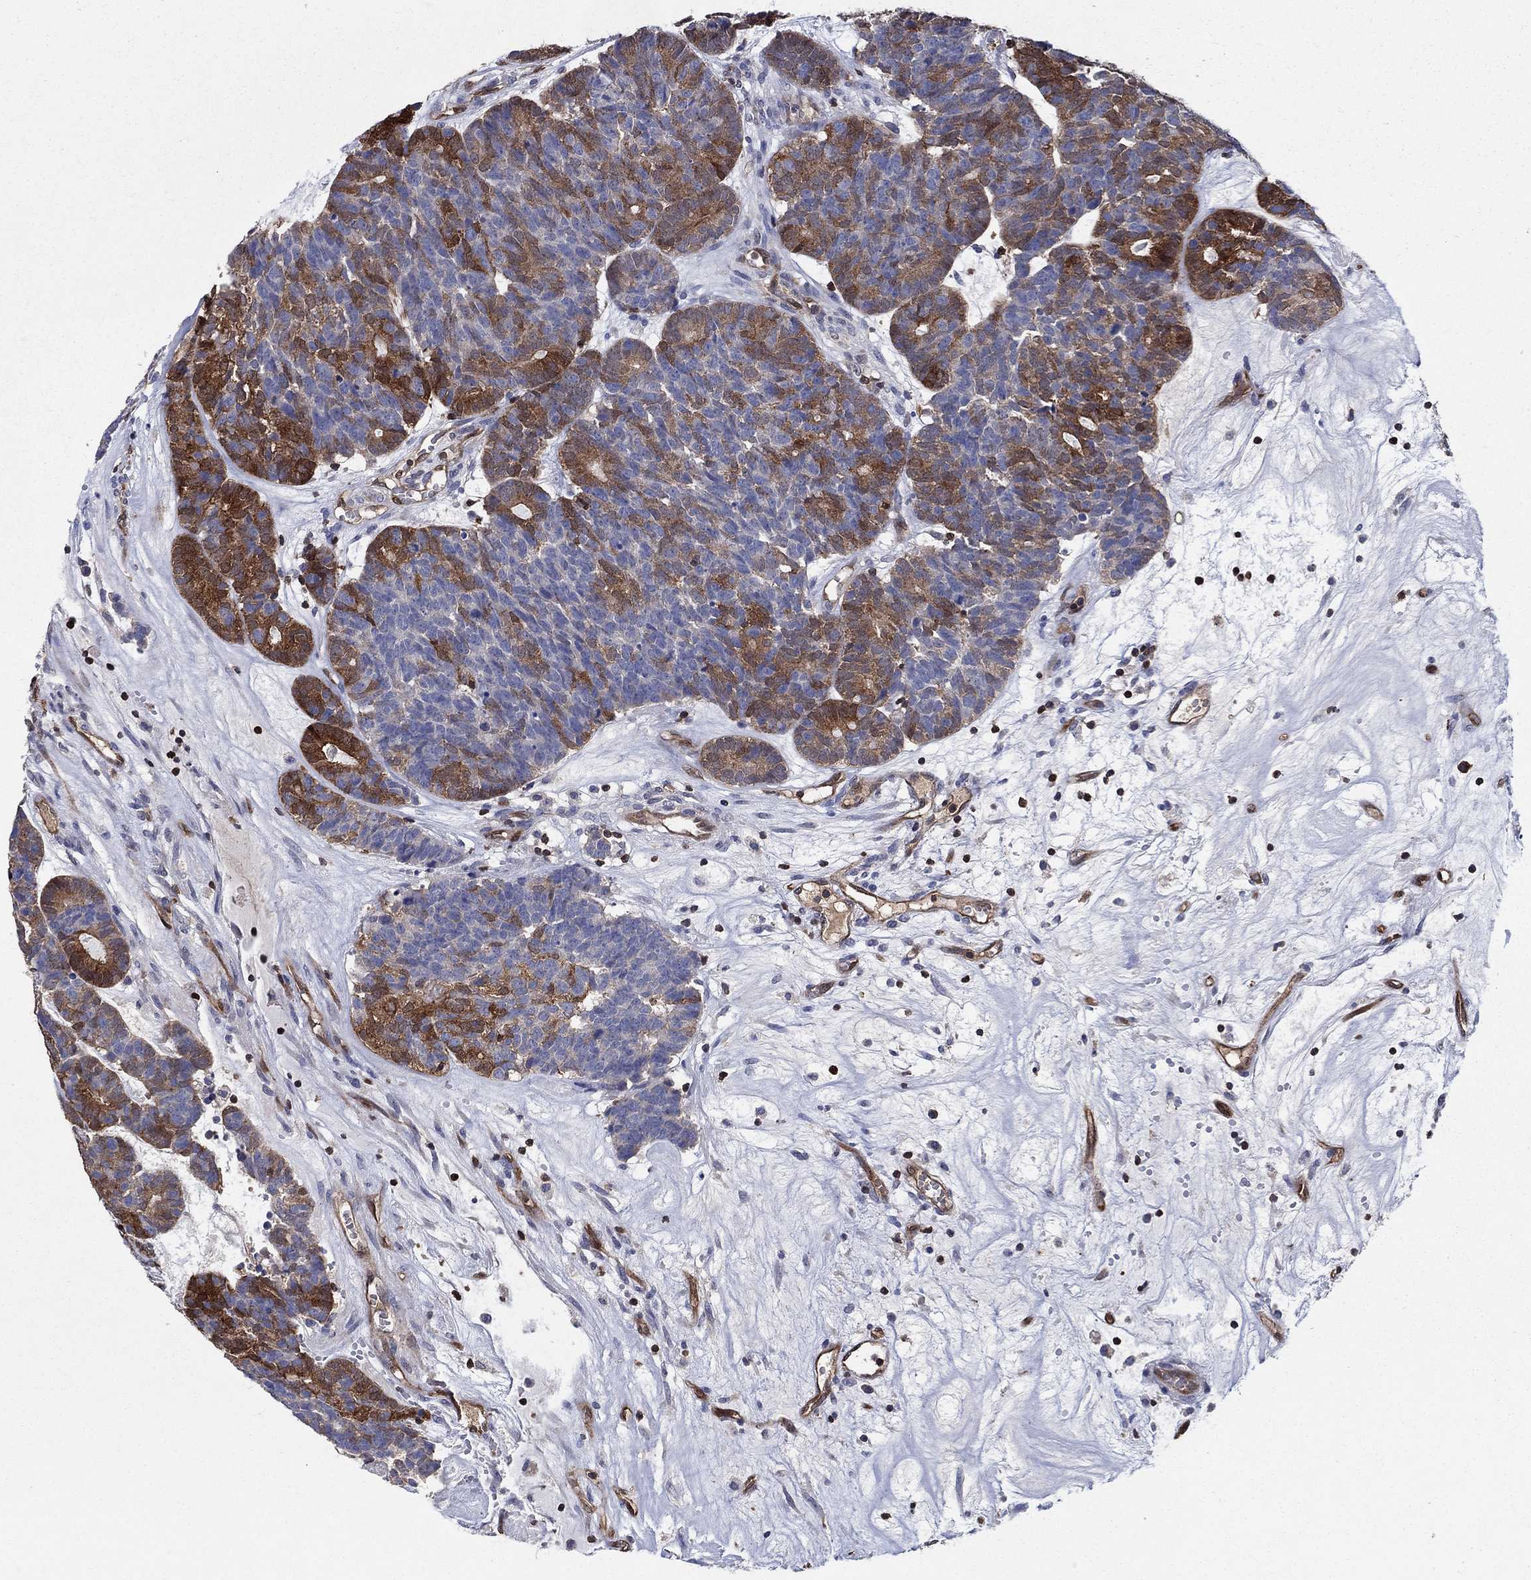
{"staining": {"intensity": "strong", "quantity": "25%-75%", "location": "cytoplasmic/membranous"}, "tissue": "head and neck cancer", "cell_type": "Tumor cells", "image_type": "cancer", "snomed": [{"axis": "morphology", "description": "Adenocarcinoma, NOS"}, {"axis": "topography", "description": "Head-Neck"}], "caption": "Immunohistochemistry (IHC) (DAB (3,3'-diaminobenzidine)) staining of head and neck cancer (adenocarcinoma) shows strong cytoplasmic/membranous protein staining in about 25%-75% of tumor cells.", "gene": "AGFG2", "patient": {"sex": "female", "age": 81}}